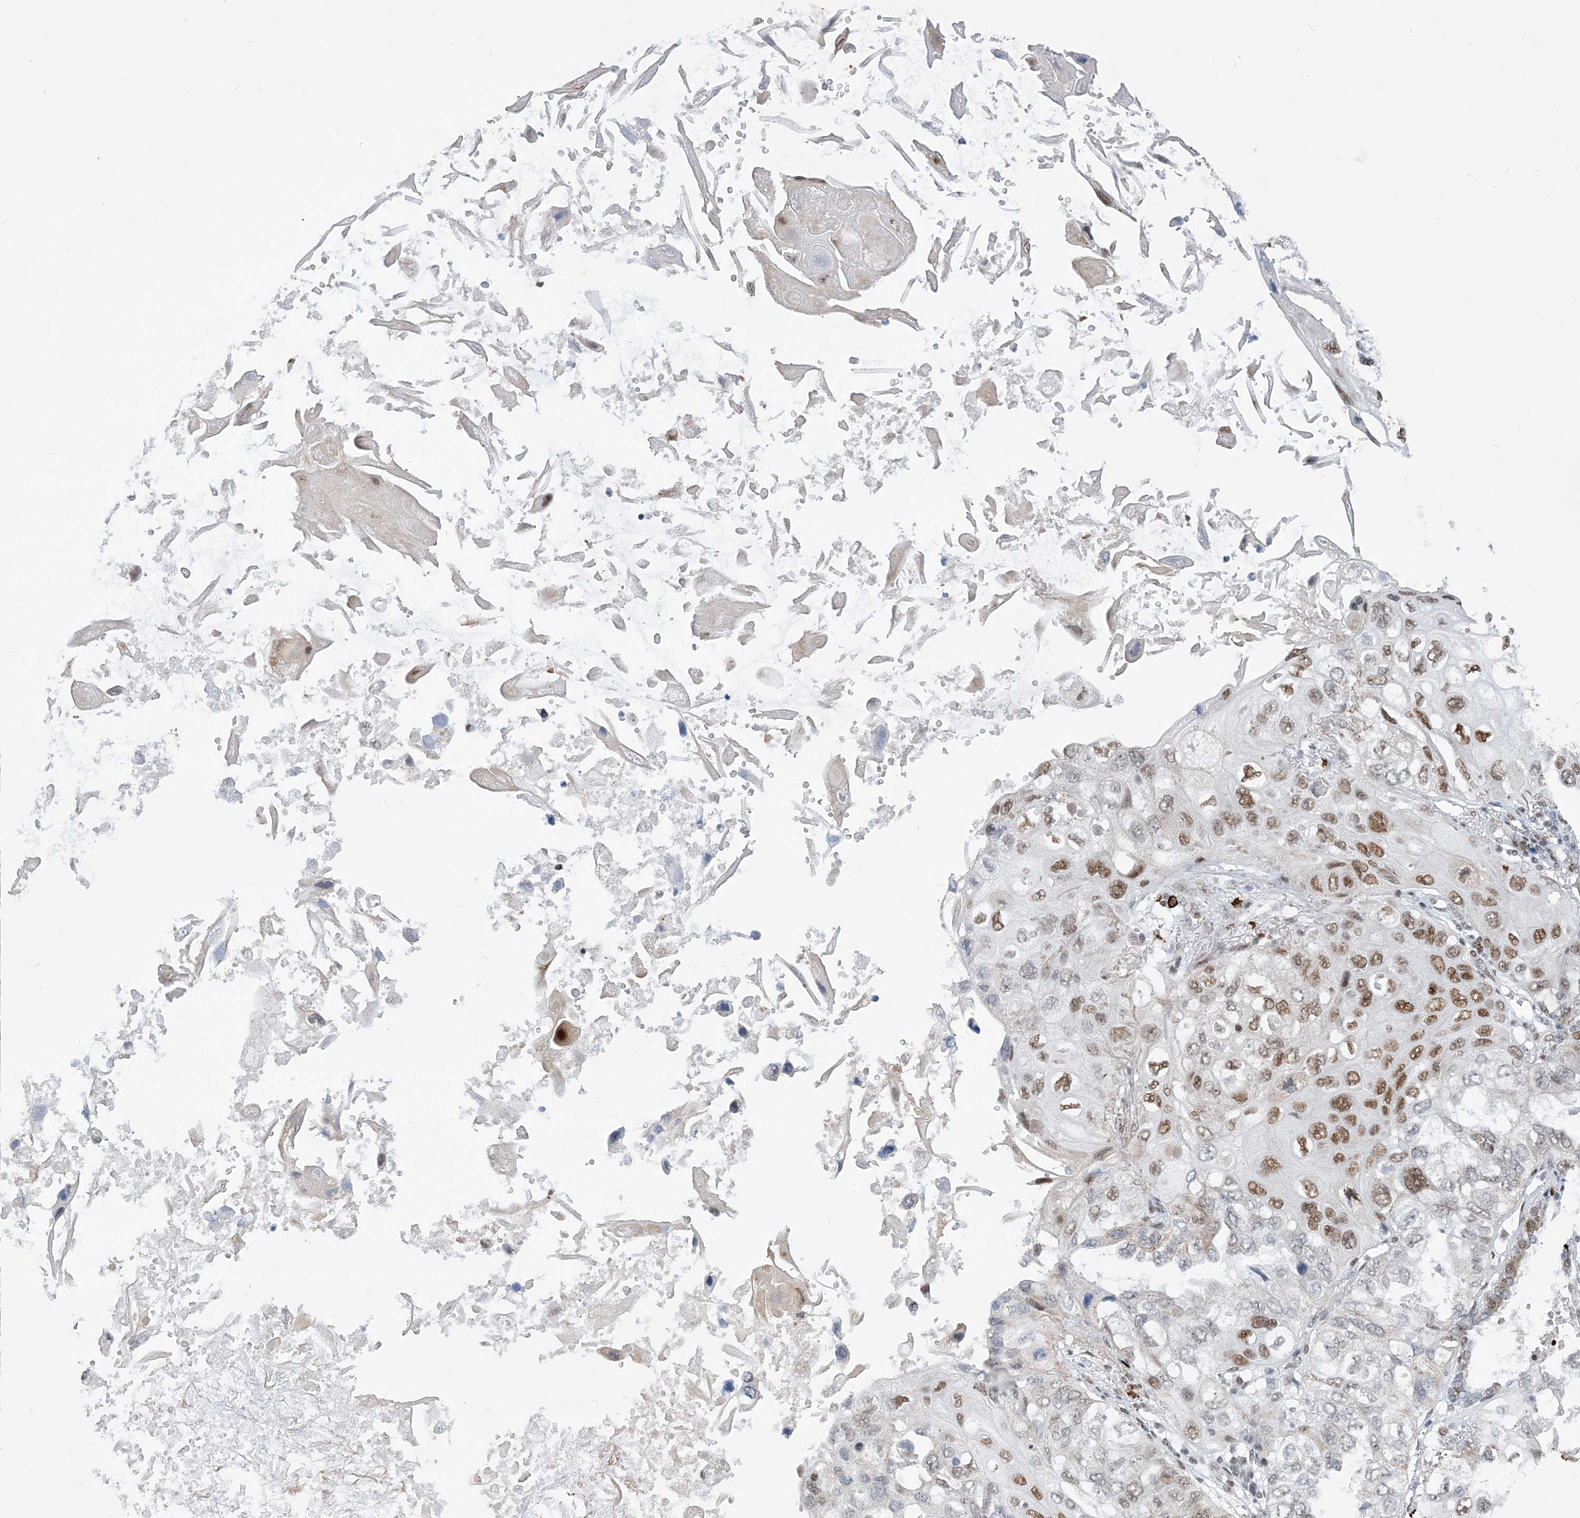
{"staining": {"intensity": "moderate", "quantity": ">75%", "location": "nuclear"}, "tissue": "lung cancer", "cell_type": "Tumor cells", "image_type": "cancer", "snomed": [{"axis": "morphology", "description": "Squamous cell carcinoma, NOS"}, {"axis": "topography", "description": "Lung"}], "caption": "Lung cancer (squamous cell carcinoma) was stained to show a protein in brown. There is medium levels of moderate nuclear staining in about >75% of tumor cells. (Brightfield microscopy of DAB IHC at high magnification).", "gene": "ZBTB7A", "patient": {"sex": "female", "age": 73}}